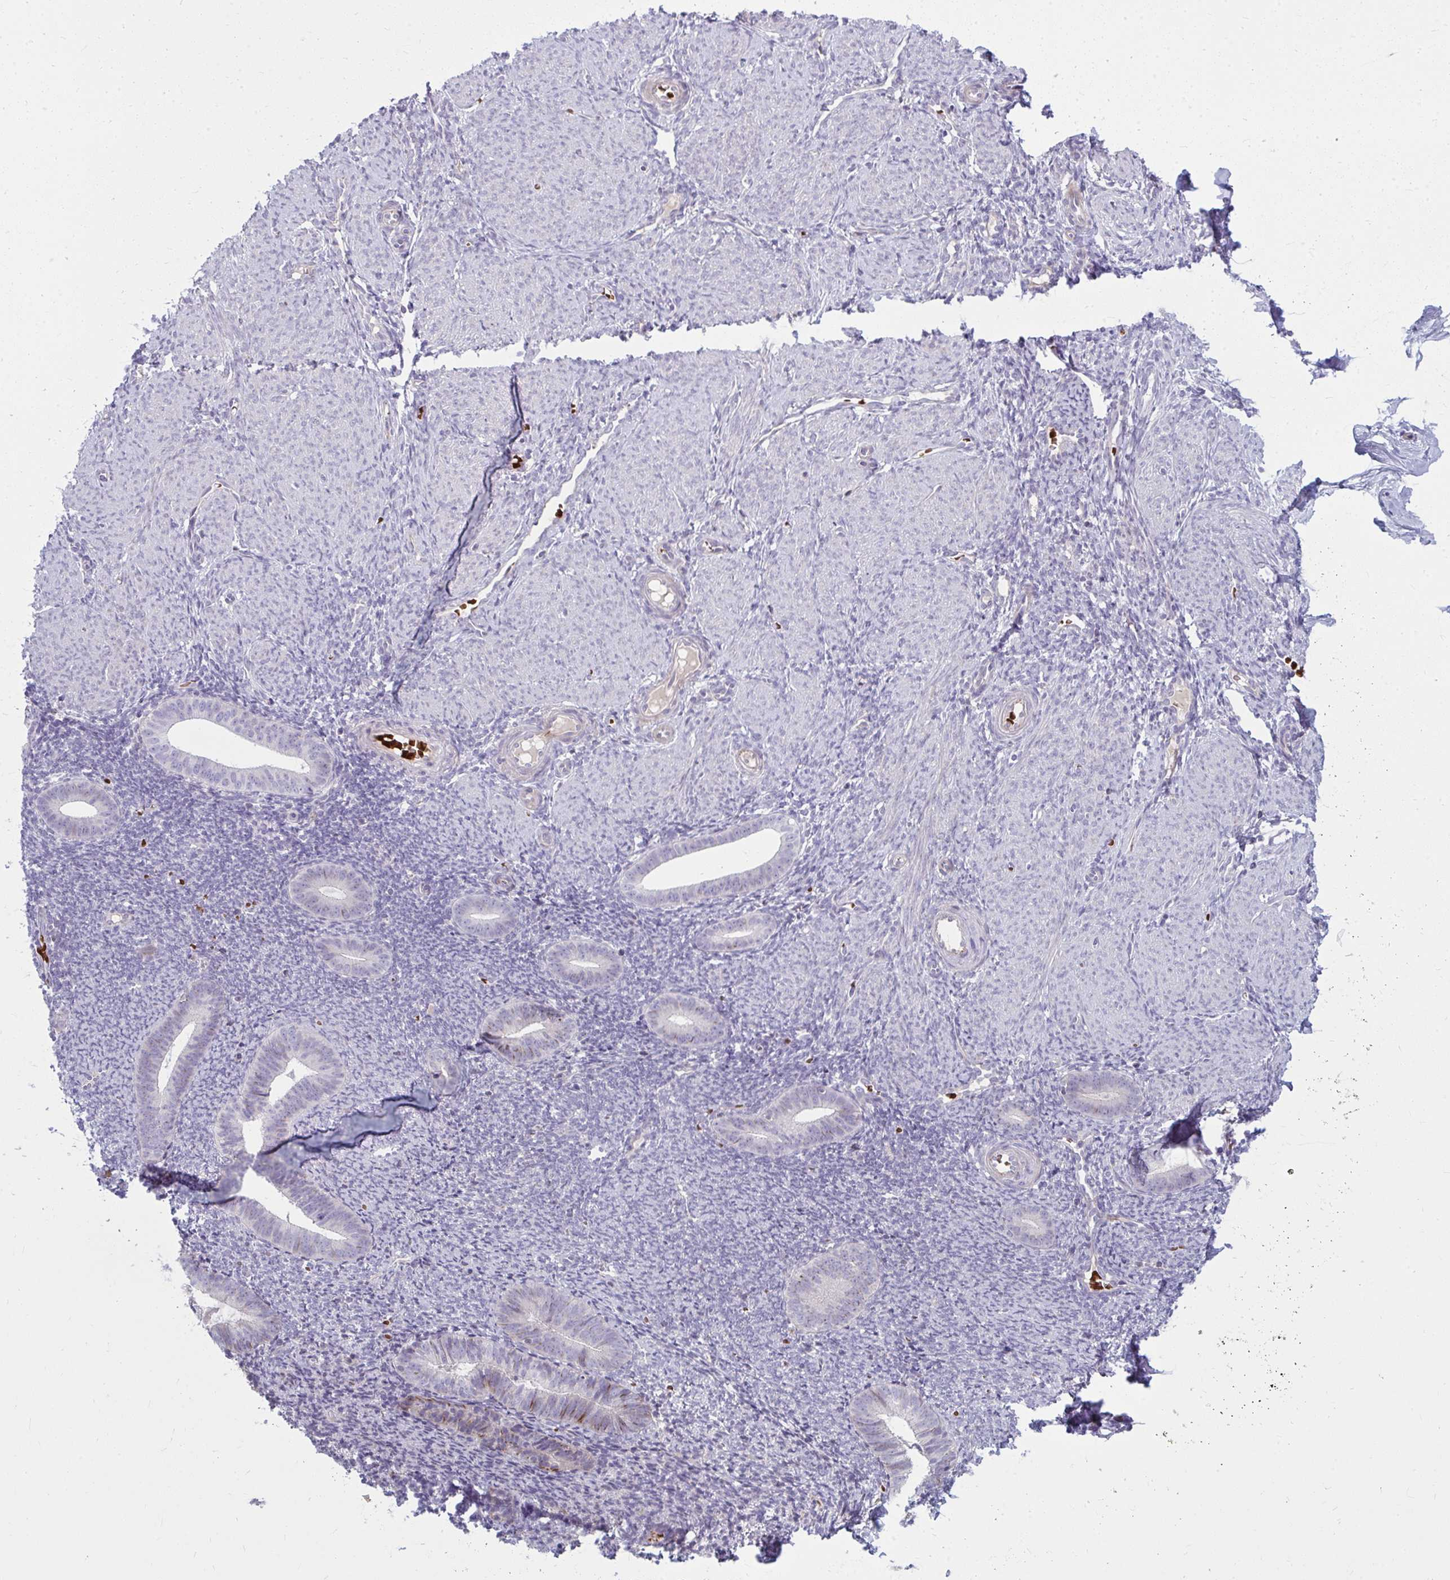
{"staining": {"intensity": "negative", "quantity": "none", "location": "none"}, "tissue": "endometrium", "cell_type": "Cells in endometrial stroma", "image_type": "normal", "snomed": [{"axis": "morphology", "description": "Normal tissue, NOS"}, {"axis": "topography", "description": "Endometrium"}], "caption": "The photomicrograph reveals no significant staining in cells in endometrial stroma of endometrium.", "gene": "SLC14A1", "patient": {"sex": "female", "age": 39}}